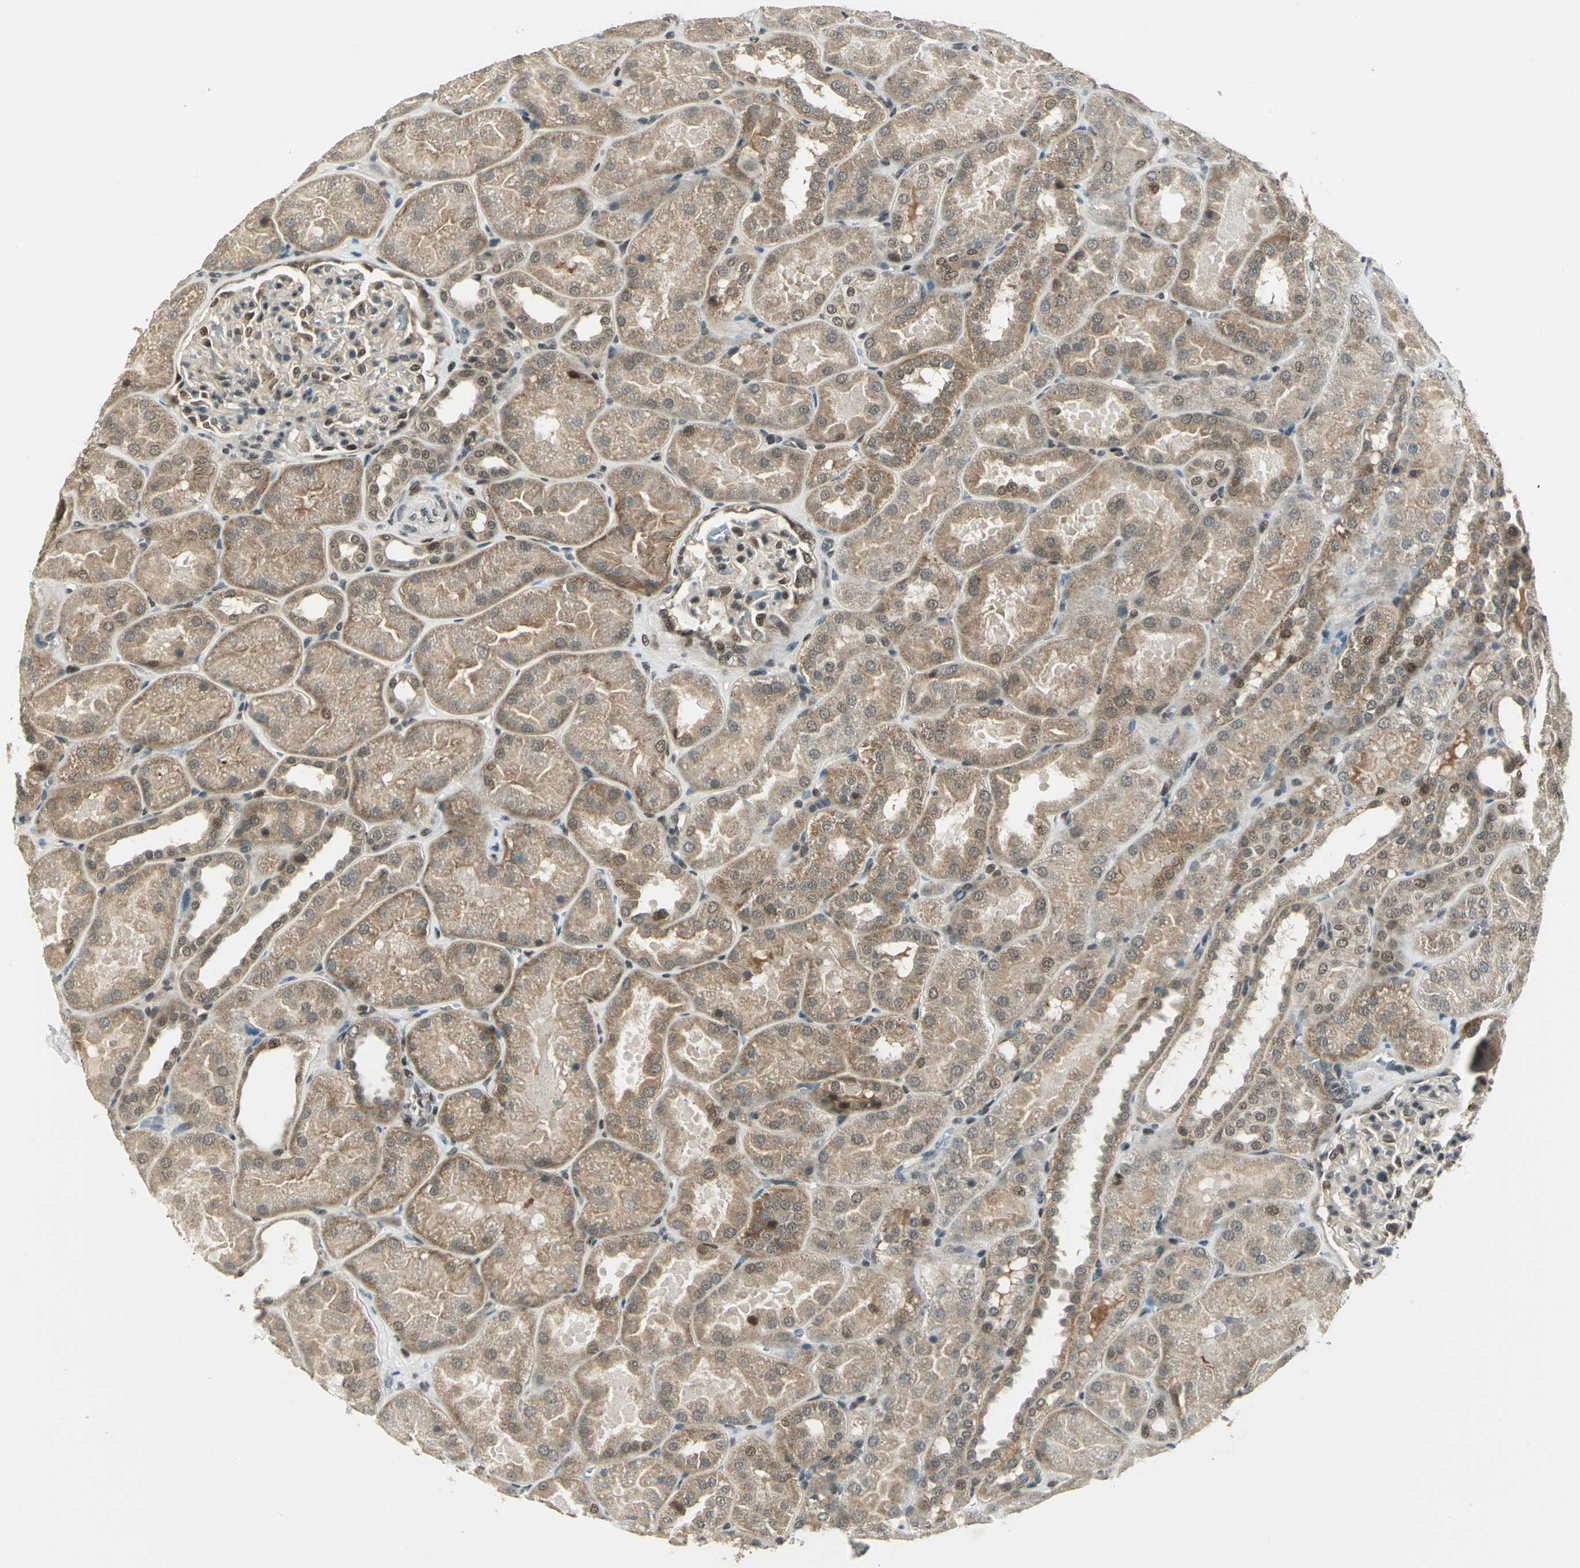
{"staining": {"intensity": "moderate", "quantity": "<25%", "location": "nuclear"}, "tissue": "kidney", "cell_type": "Cells in glomeruli", "image_type": "normal", "snomed": [{"axis": "morphology", "description": "Normal tissue, NOS"}, {"axis": "topography", "description": "Kidney"}], "caption": "Kidney stained for a protein exhibits moderate nuclear positivity in cells in glomeruli.", "gene": "RAD17", "patient": {"sex": "male", "age": 28}}